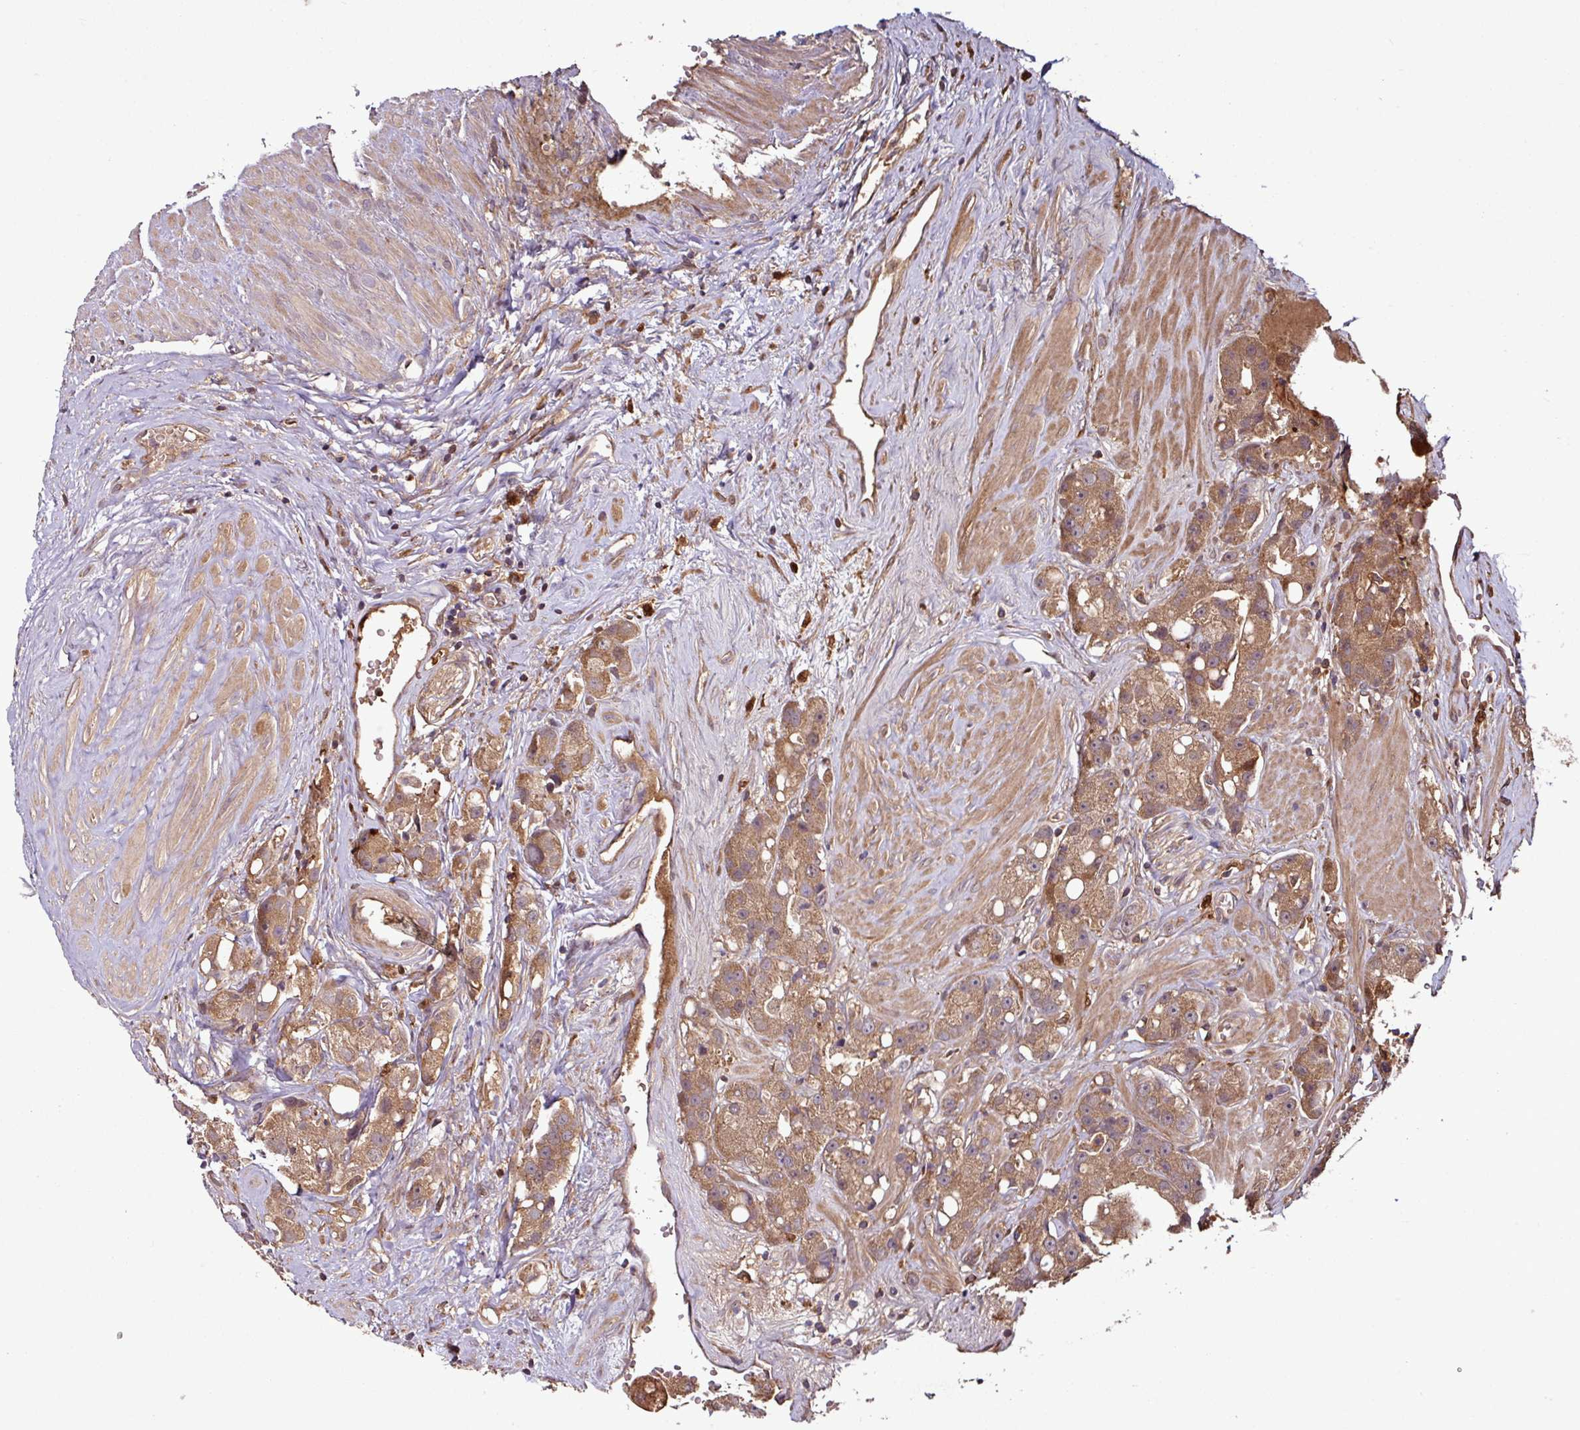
{"staining": {"intensity": "moderate", "quantity": ">75%", "location": "cytoplasmic/membranous"}, "tissue": "prostate cancer", "cell_type": "Tumor cells", "image_type": "cancer", "snomed": [{"axis": "morphology", "description": "Adenocarcinoma, High grade"}, {"axis": "topography", "description": "Prostate"}], "caption": "IHC (DAB (3,3'-diaminobenzidine)) staining of human prostate cancer reveals moderate cytoplasmic/membranous protein expression in approximately >75% of tumor cells.", "gene": "GNPDA1", "patient": {"sex": "male", "age": 74}}